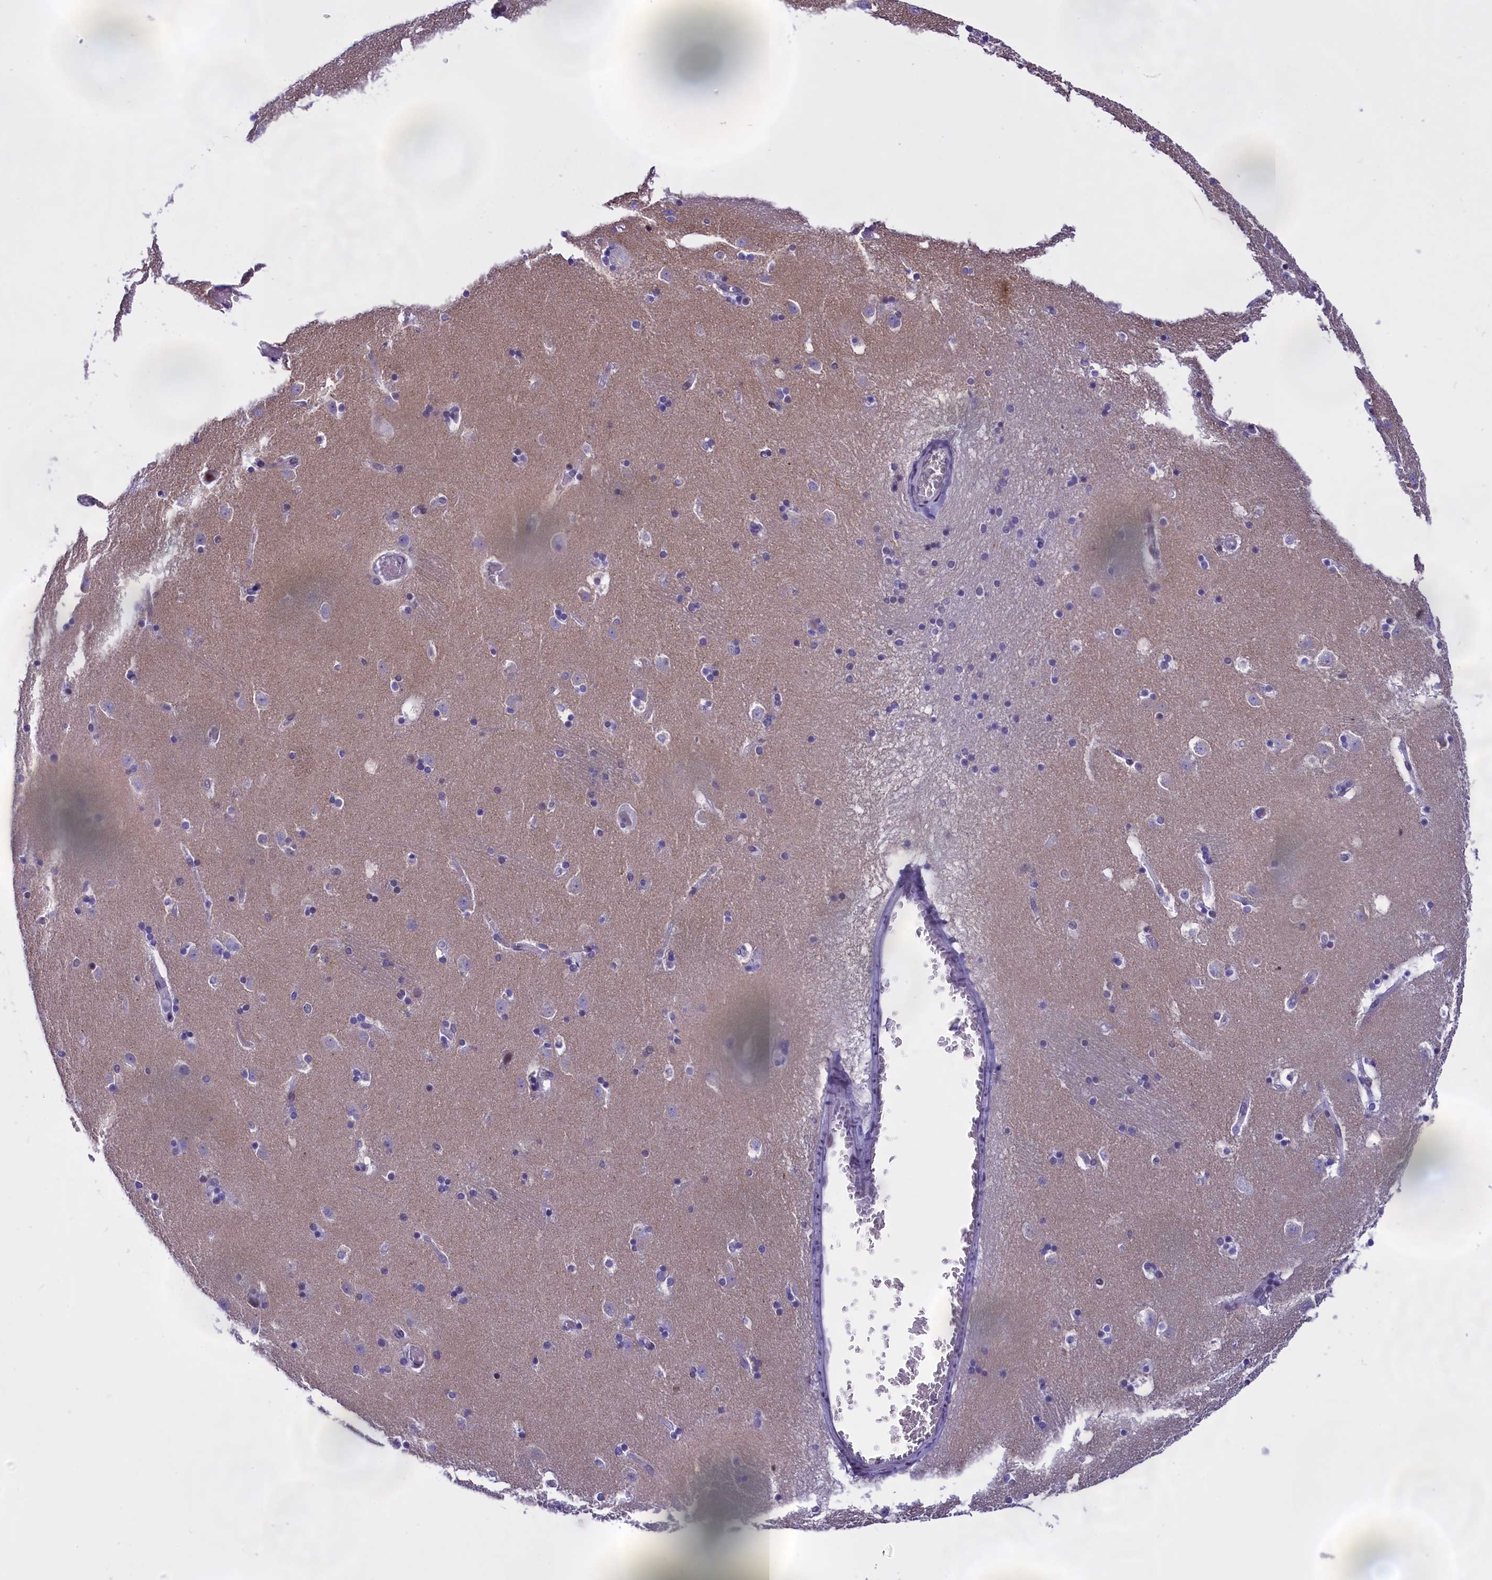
{"staining": {"intensity": "negative", "quantity": "none", "location": "none"}, "tissue": "caudate", "cell_type": "Glial cells", "image_type": "normal", "snomed": [{"axis": "morphology", "description": "Normal tissue, NOS"}, {"axis": "topography", "description": "Lateral ventricle wall"}], "caption": "A high-resolution micrograph shows immunohistochemistry (IHC) staining of benign caudate, which demonstrates no significant positivity in glial cells. (Immunohistochemistry, brightfield microscopy, high magnification).", "gene": "SPIRE2", "patient": {"sex": "male", "age": 45}}